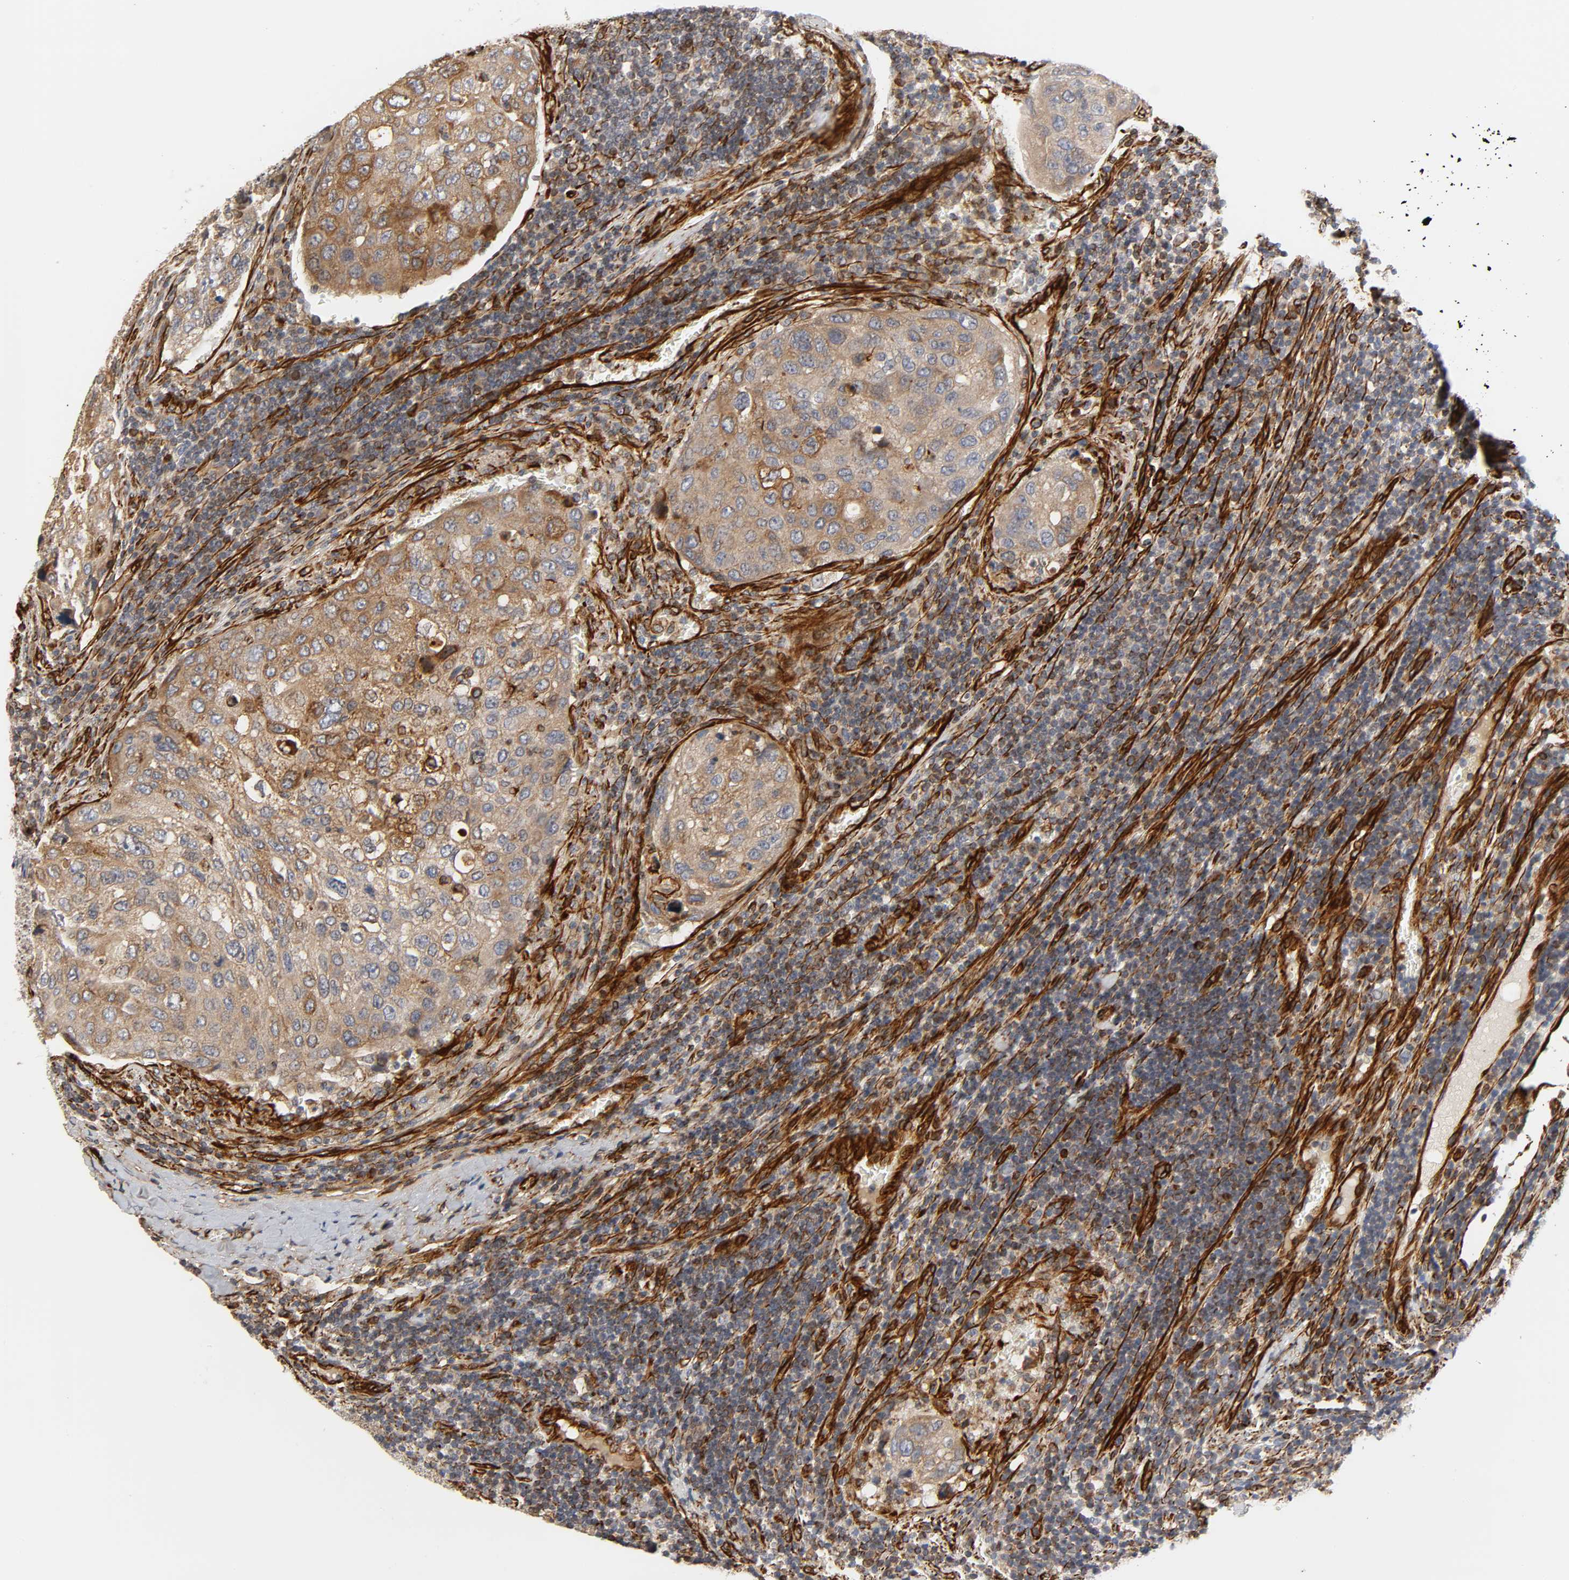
{"staining": {"intensity": "moderate", "quantity": ">75%", "location": "cytoplasmic/membranous"}, "tissue": "urothelial cancer", "cell_type": "Tumor cells", "image_type": "cancer", "snomed": [{"axis": "morphology", "description": "Urothelial carcinoma, High grade"}, {"axis": "topography", "description": "Lymph node"}, {"axis": "topography", "description": "Urinary bladder"}], "caption": "High-power microscopy captured an immunohistochemistry (IHC) photomicrograph of high-grade urothelial carcinoma, revealing moderate cytoplasmic/membranous expression in about >75% of tumor cells.", "gene": "FAM118A", "patient": {"sex": "male", "age": 51}}